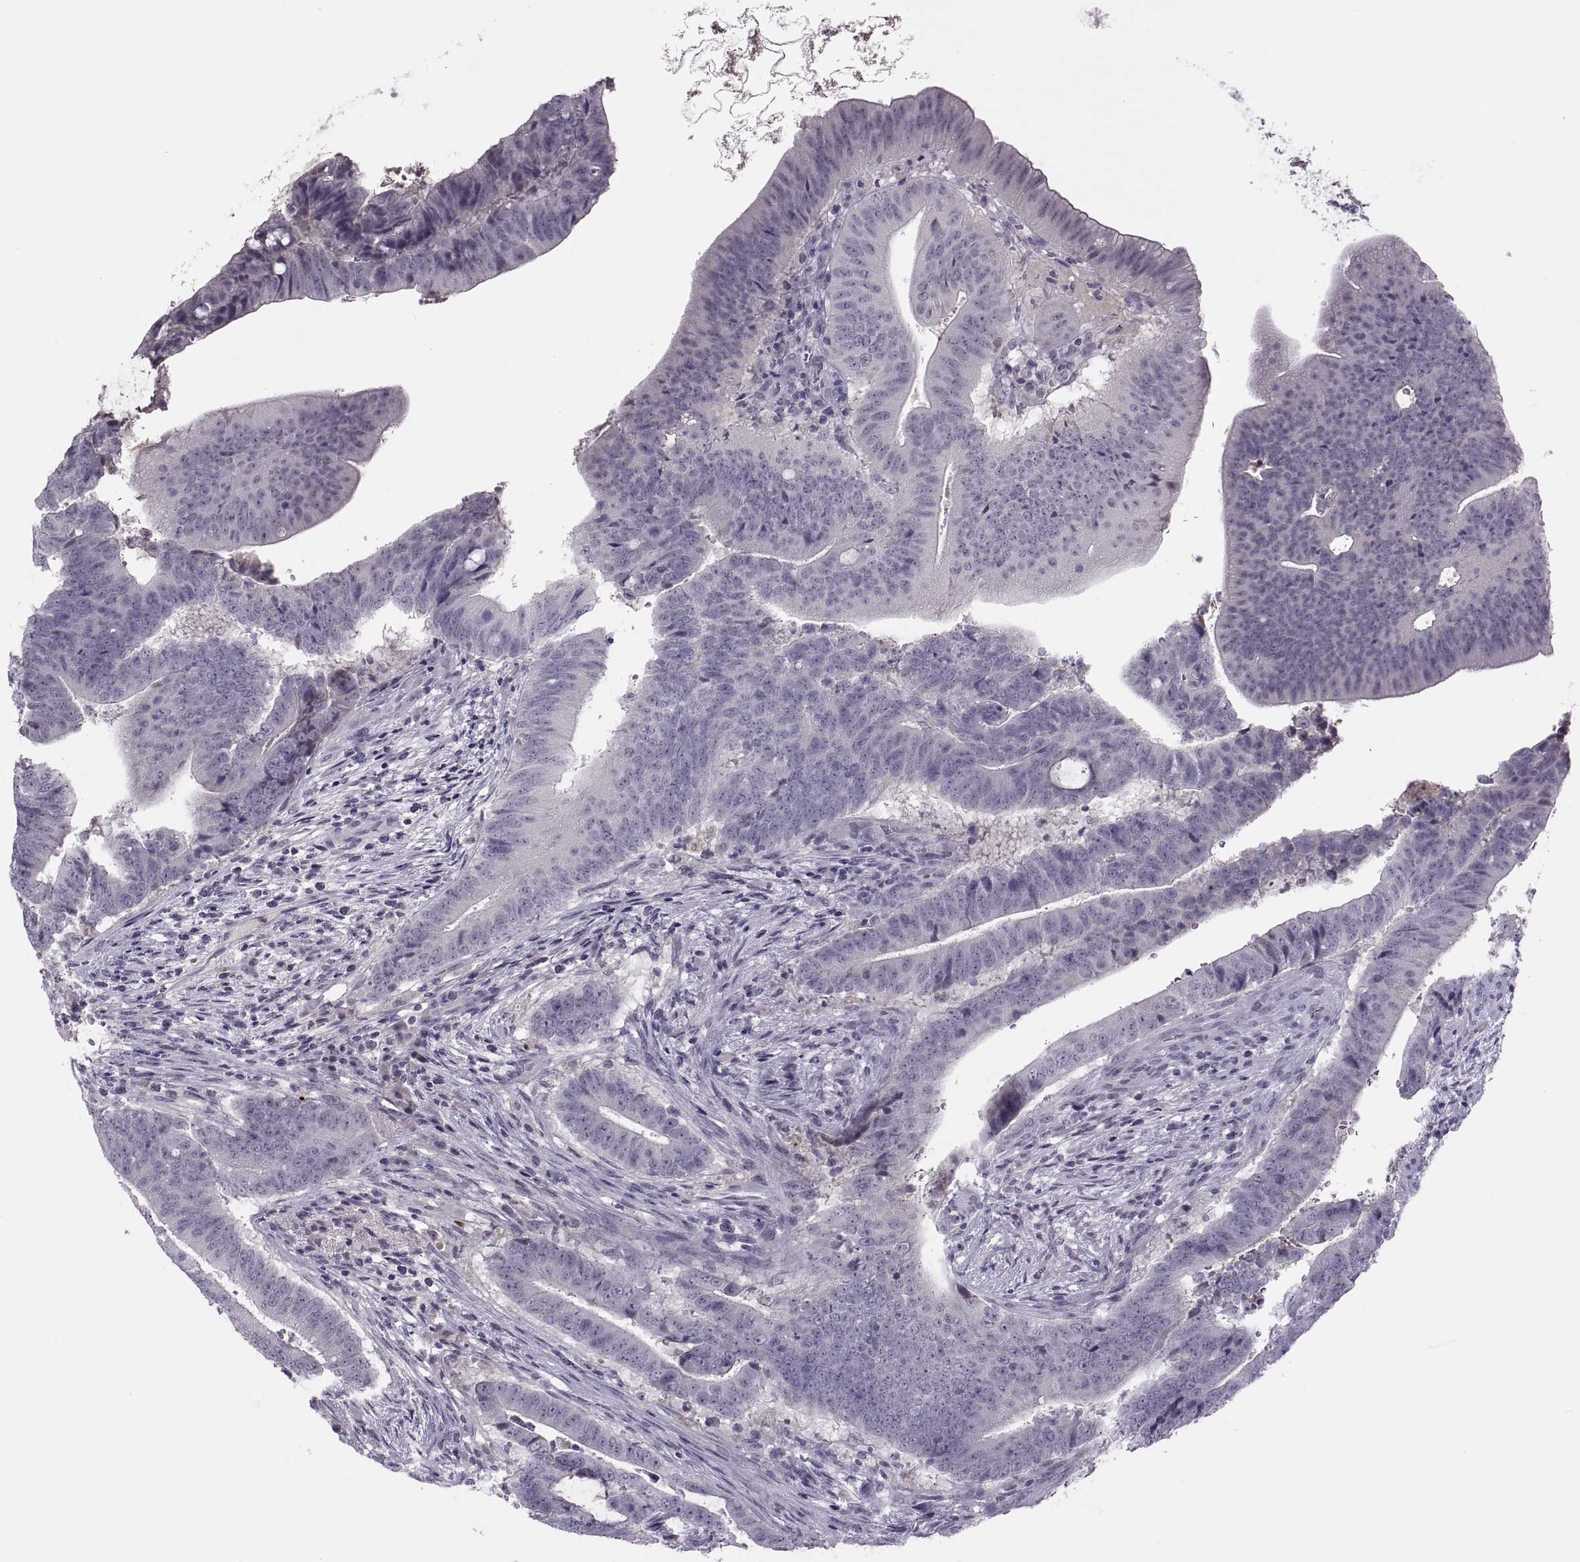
{"staining": {"intensity": "negative", "quantity": "none", "location": "none"}, "tissue": "colorectal cancer", "cell_type": "Tumor cells", "image_type": "cancer", "snomed": [{"axis": "morphology", "description": "Adenocarcinoma, NOS"}, {"axis": "topography", "description": "Colon"}], "caption": "The histopathology image shows no staining of tumor cells in adenocarcinoma (colorectal).", "gene": "CHCT1", "patient": {"sex": "female", "age": 43}}